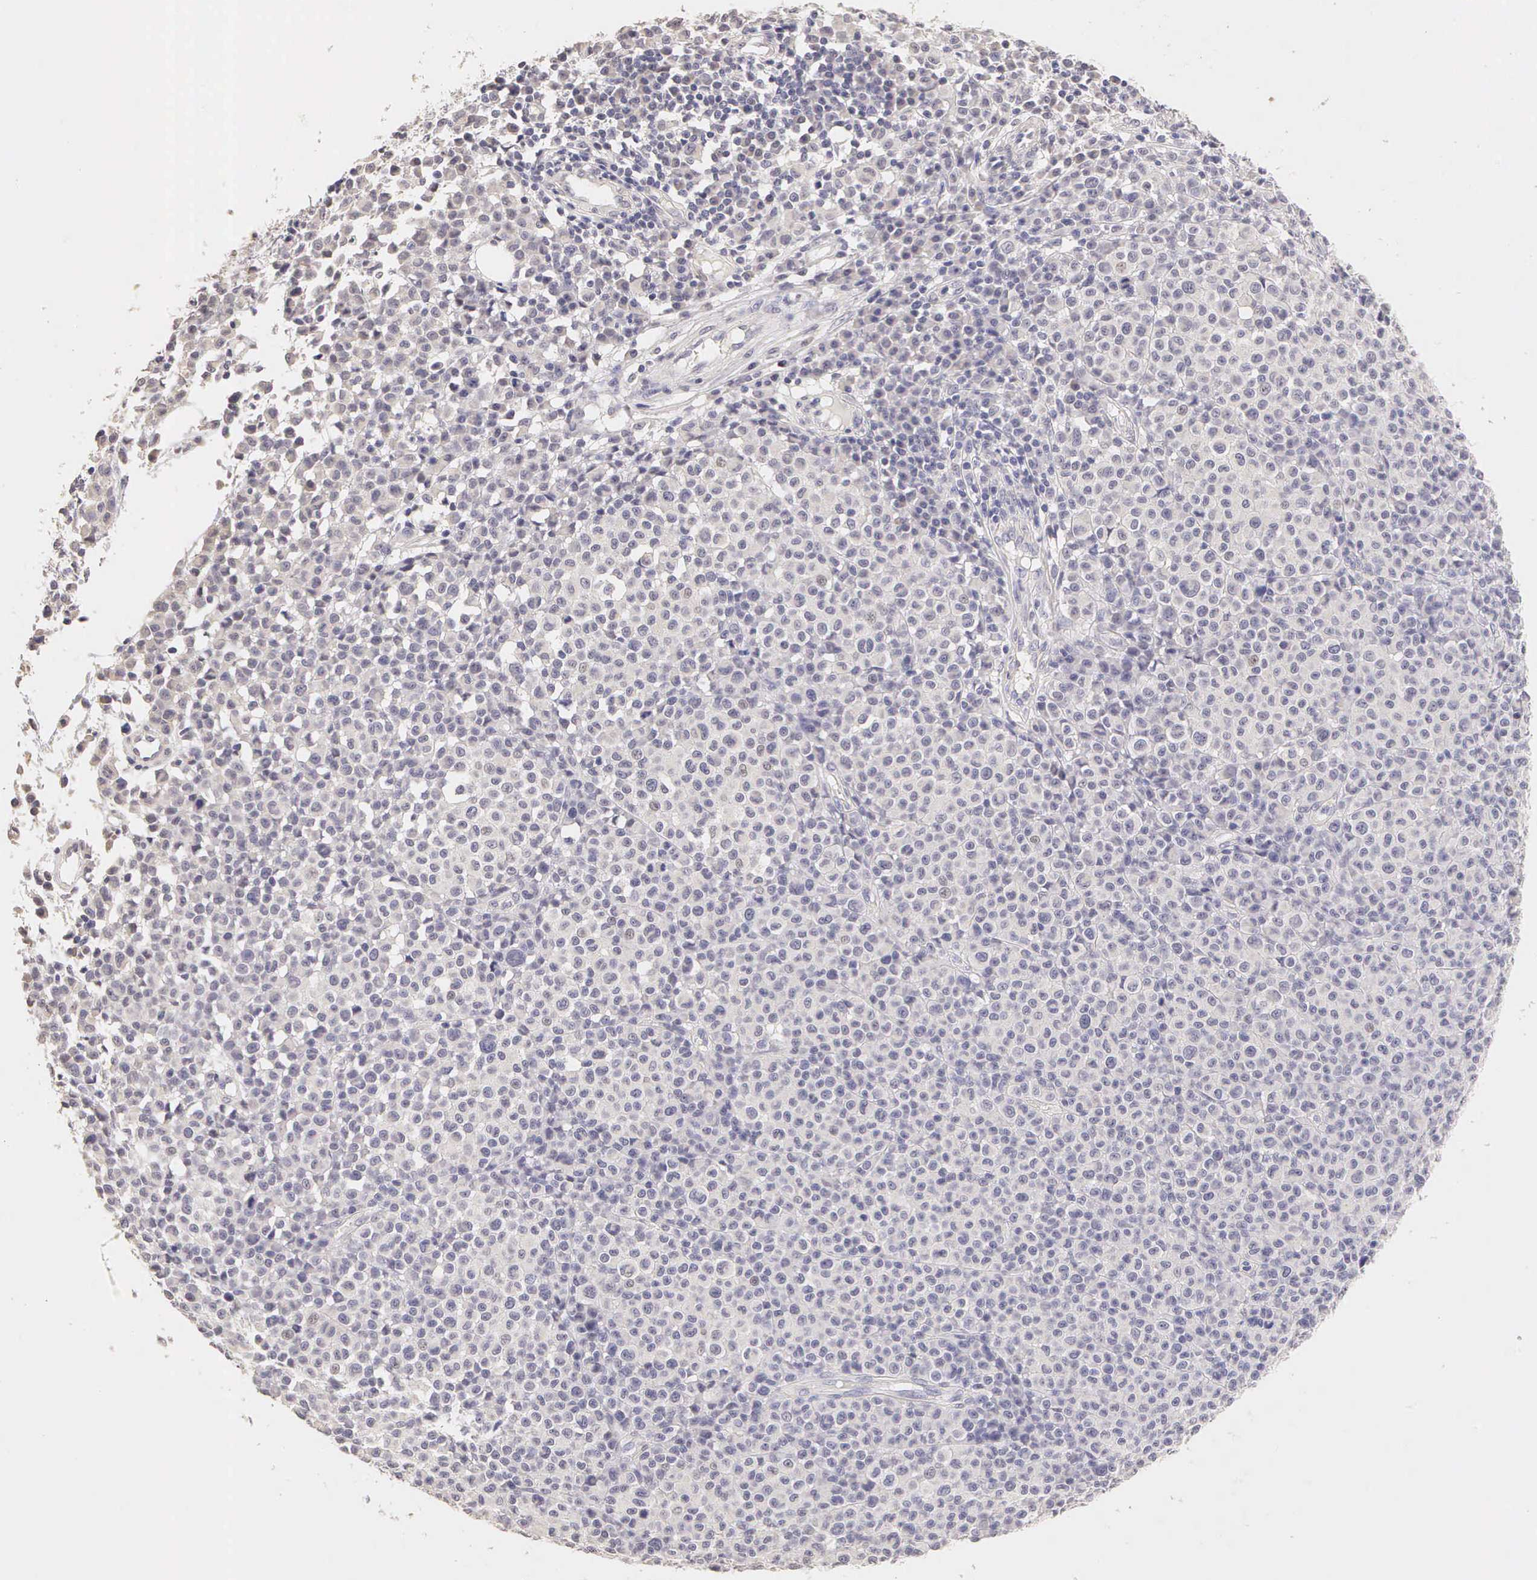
{"staining": {"intensity": "negative", "quantity": "none", "location": "none"}, "tissue": "melanoma", "cell_type": "Tumor cells", "image_type": "cancer", "snomed": [{"axis": "morphology", "description": "Malignant melanoma, Metastatic site"}, {"axis": "topography", "description": "Skin"}], "caption": "High power microscopy photomicrograph of an immunohistochemistry (IHC) image of melanoma, revealing no significant expression in tumor cells. (DAB IHC with hematoxylin counter stain).", "gene": "ESR1", "patient": {"sex": "male", "age": 32}}